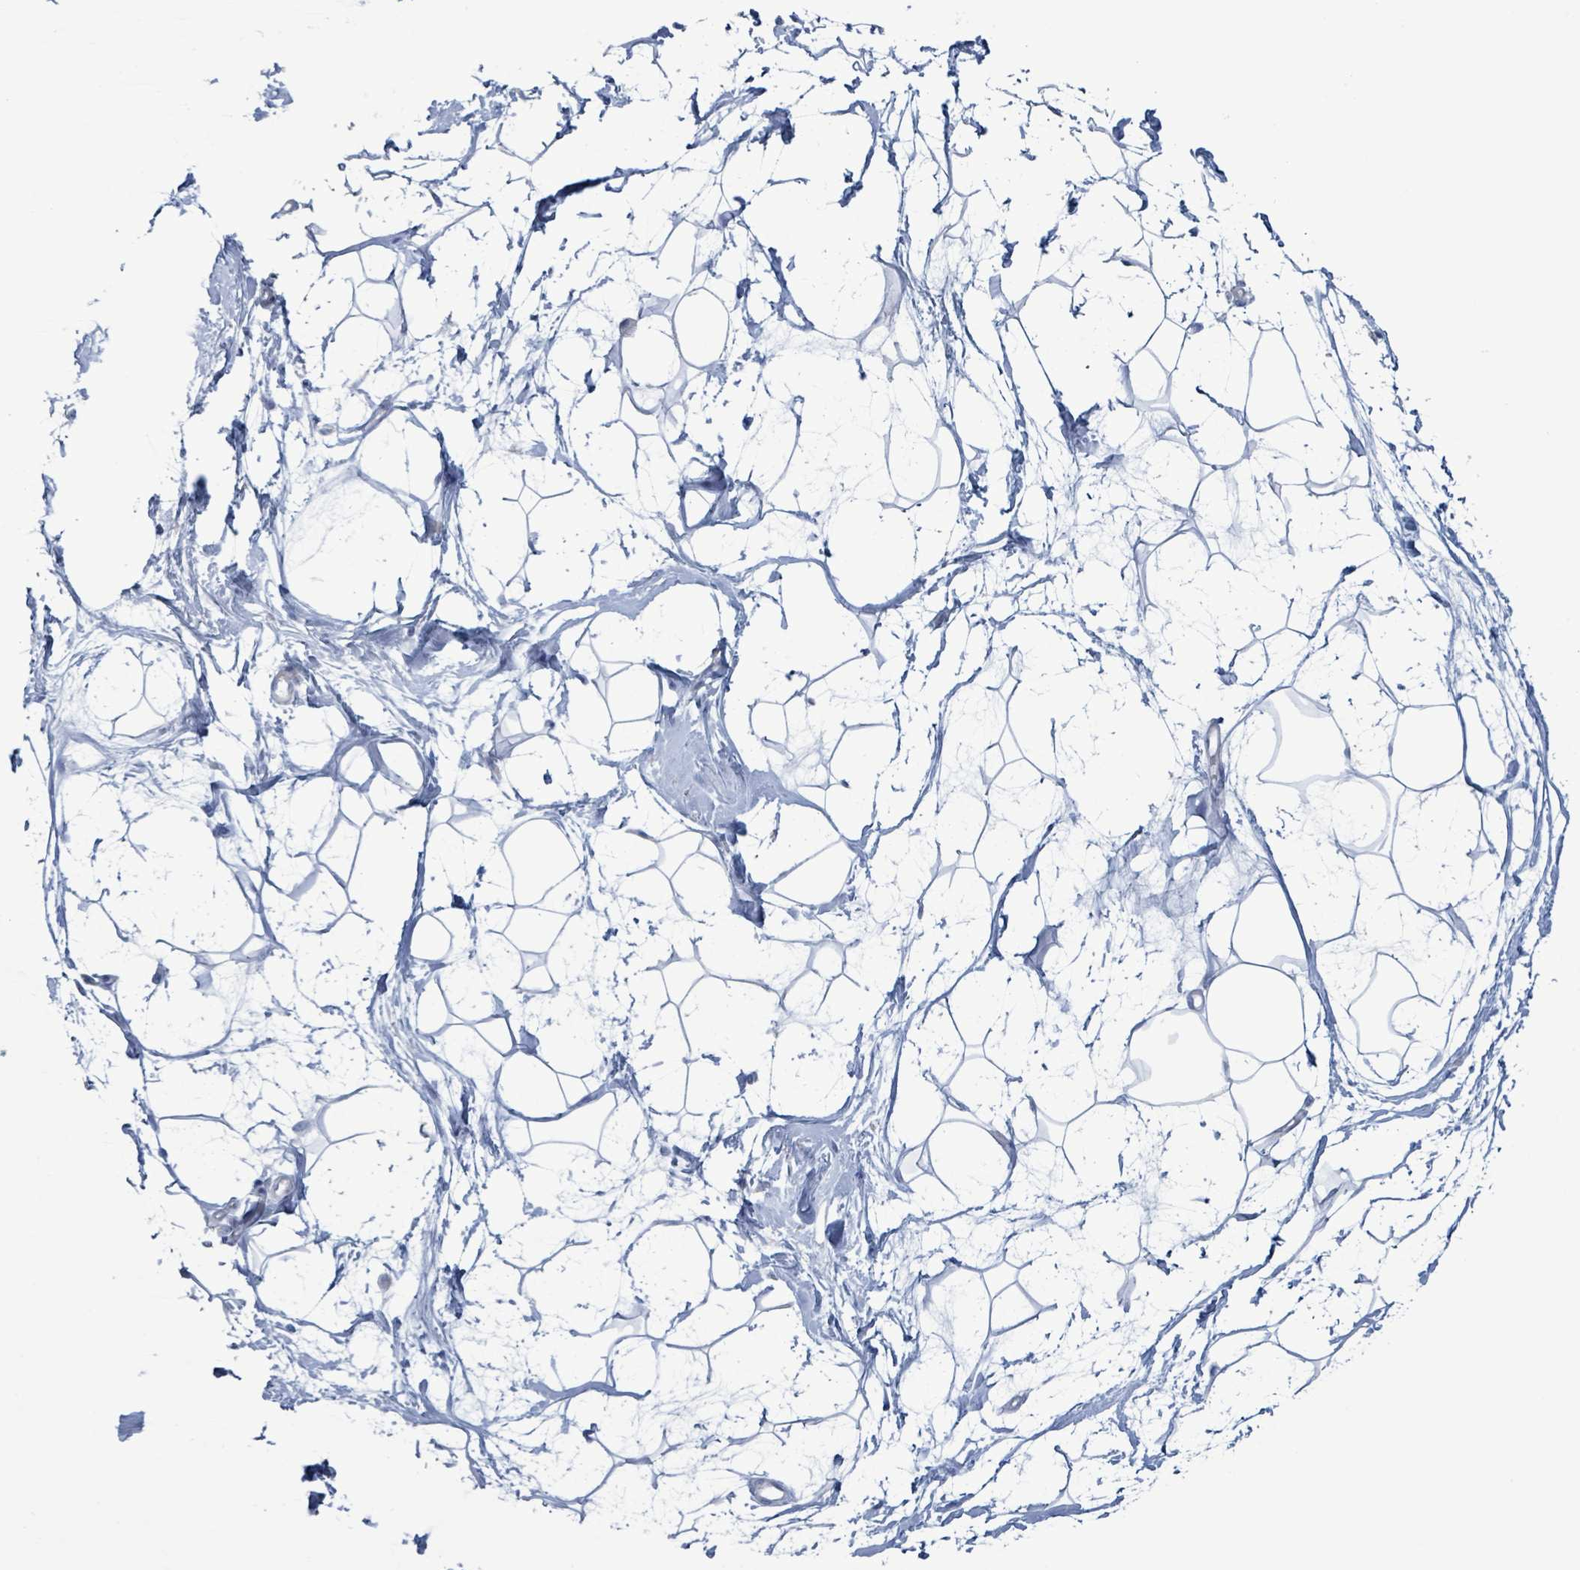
{"staining": {"intensity": "negative", "quantity": "none", "location": "none"}, "tissue": "breast", "cell_type": "Adipocytes", "image_type": "normal", "snomed": [{"axis": "morphology", "description": "Normal tissue, NOS"}, {"axis": "topography", "description": "Breast"}], "caption": "An immunohistochemistry (IHC) histopathology image of normal breast is shown. There is no staining in adipocytes of breast.", "gene": "PKLR", "patient": {"sex": "female", "age": 45}}